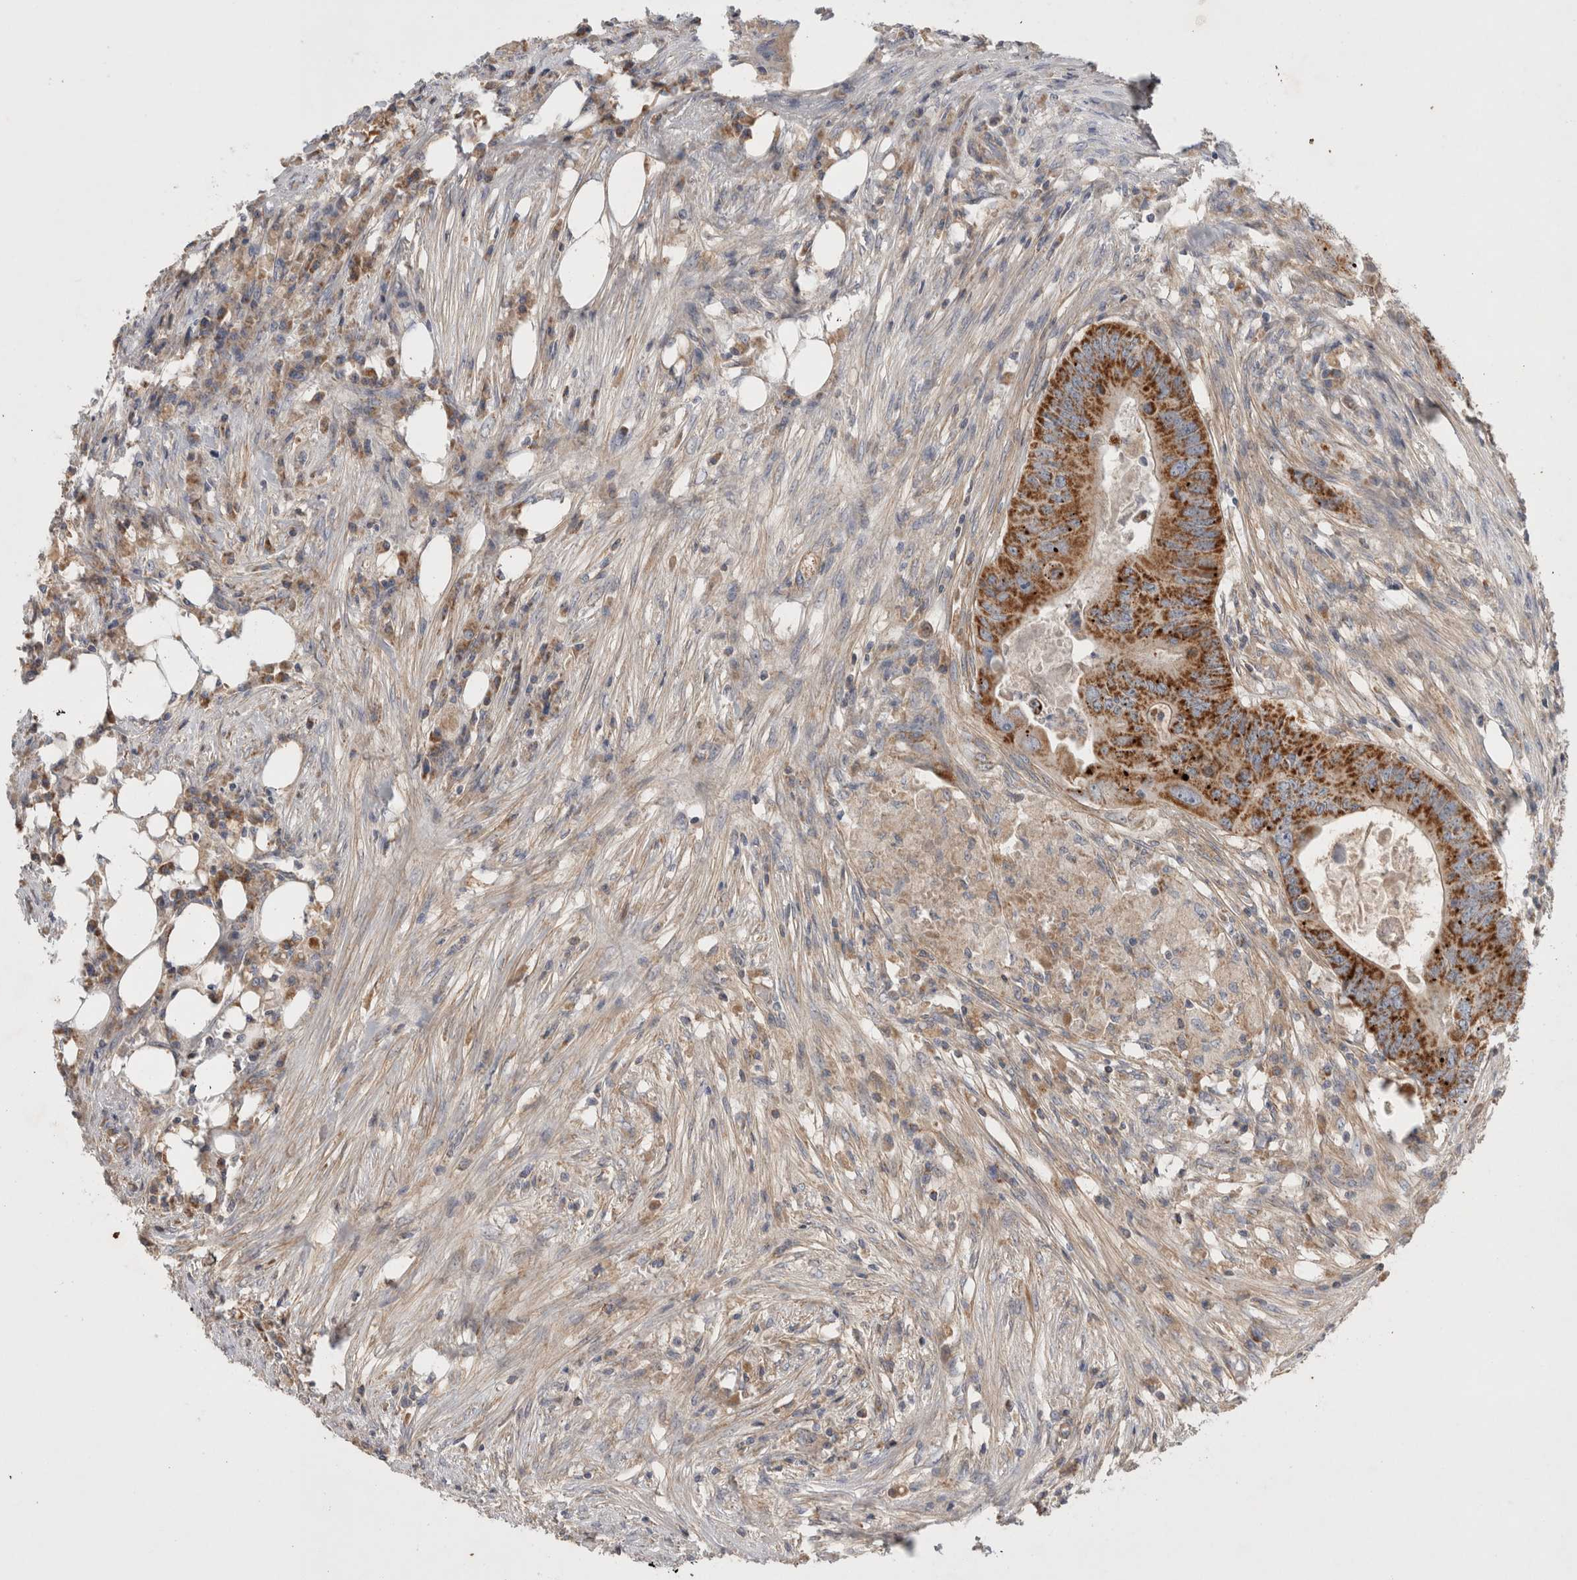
{"staining": {"intensity": "strong", "quantity": ">75%", "location": "cytoplasmic/membranous"}, "tissue": "colorectal cancer", "cell_type": "Tumor cells", "image_type": "cancer", "snomed": [{"axis": "morphology", "description": "Adenocarcinoma, NOS"}, {"axis": "topography", "description": "Colon"}], "caption": "Adenocarcinoma (colorectal) stained for a protein (brown) demonstrates strong cytoplasmic/membranous positive expression in about >75% of tumor cells.", "gene": "MRPS28", "patient": {"sex": "male", "age": 71}}